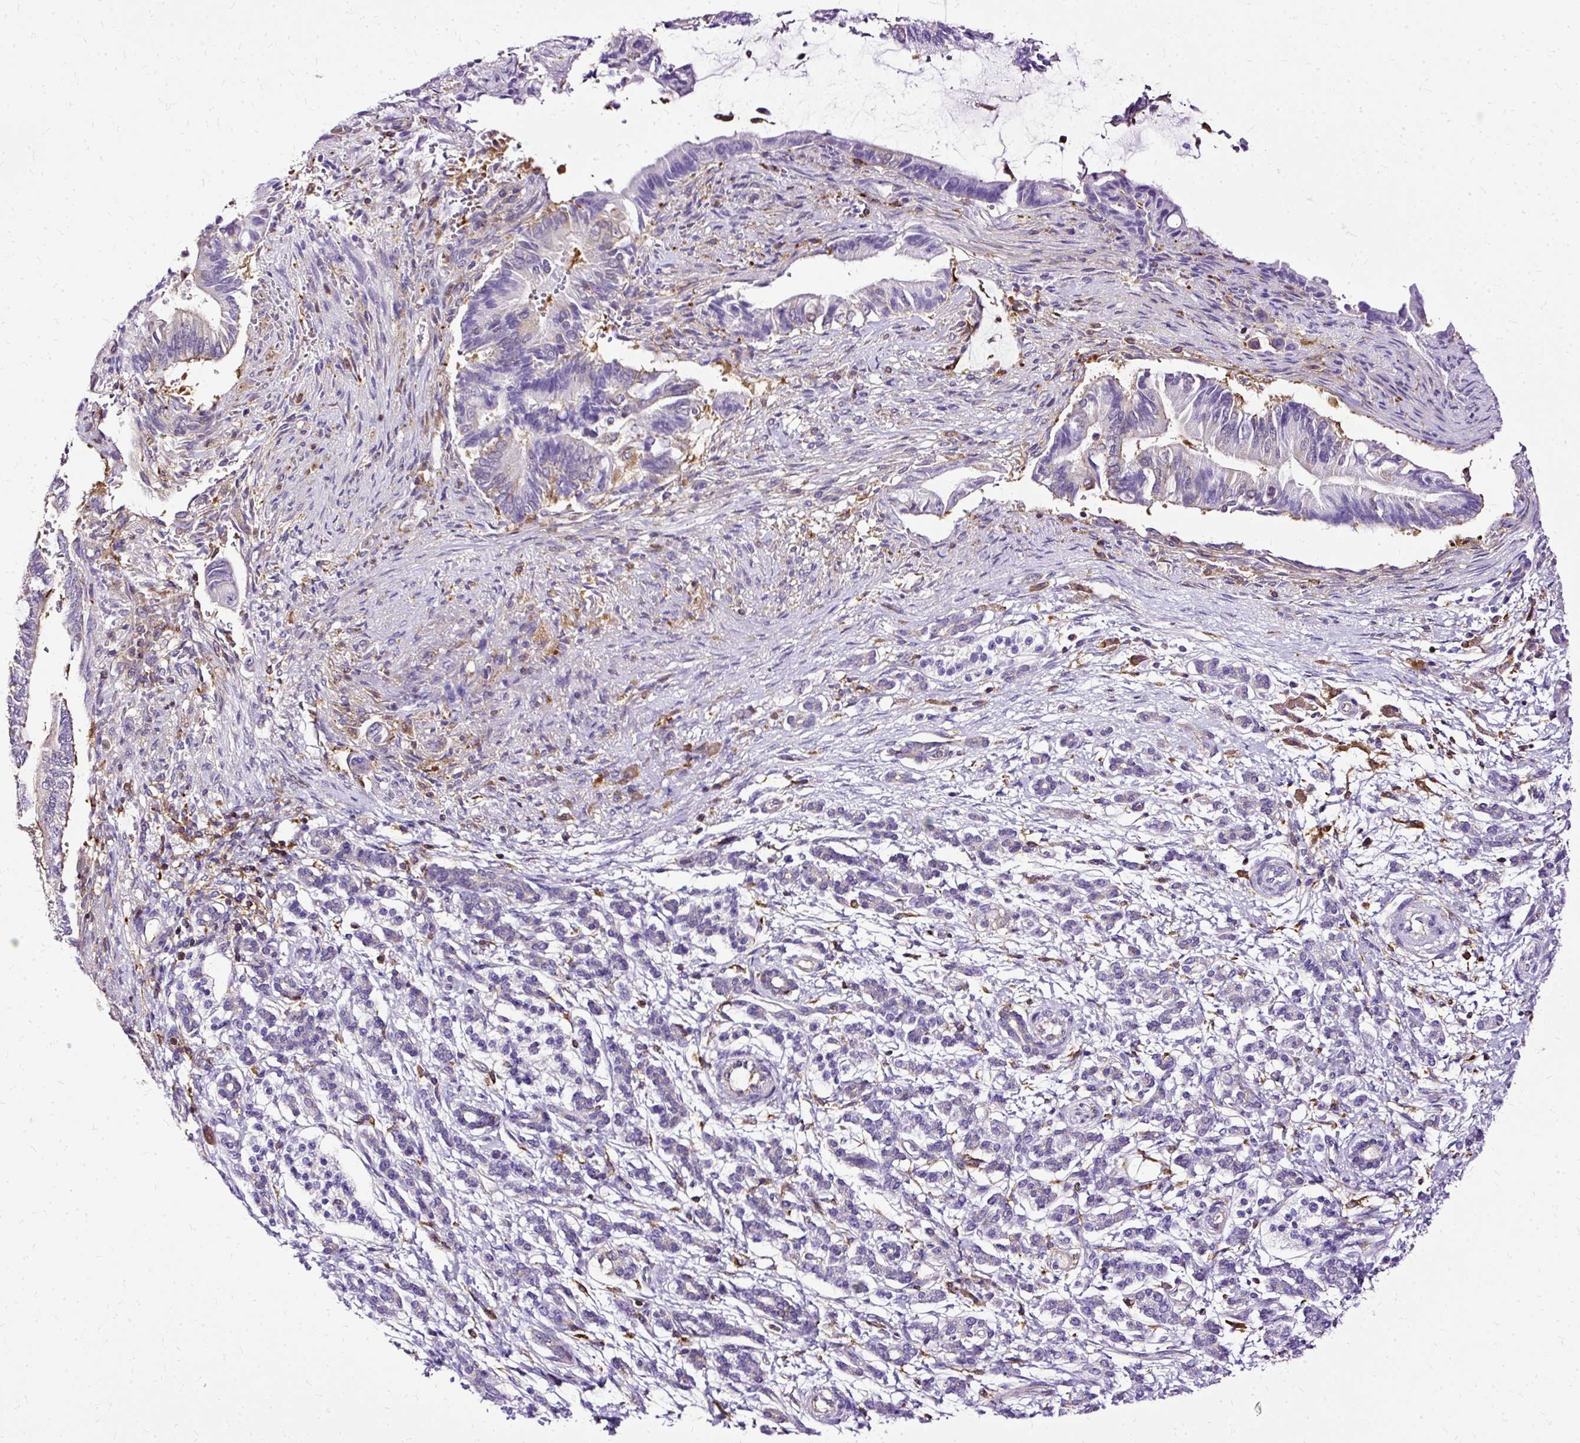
{"staining": {"intensity": "negative", "quantity": "none", "location": "none"}, "tissue": "pancreatic cancer", "cell_type": "Tumor cells", "image_type": "cancer", "snomed": [{"axis": "morphology", "description": "Adenocarcinoma, NOS"}, {"axis": "topography", "description": "Pancreas"}], "caption": "Pancreatic cancer (adenocarcinoma) was stained to show a protein in brown. There is no significant staining in tumor cells. Nuclei are stained in blue.", "gene": "TWF2", "patient": {"sex": "male", "age": 68}}